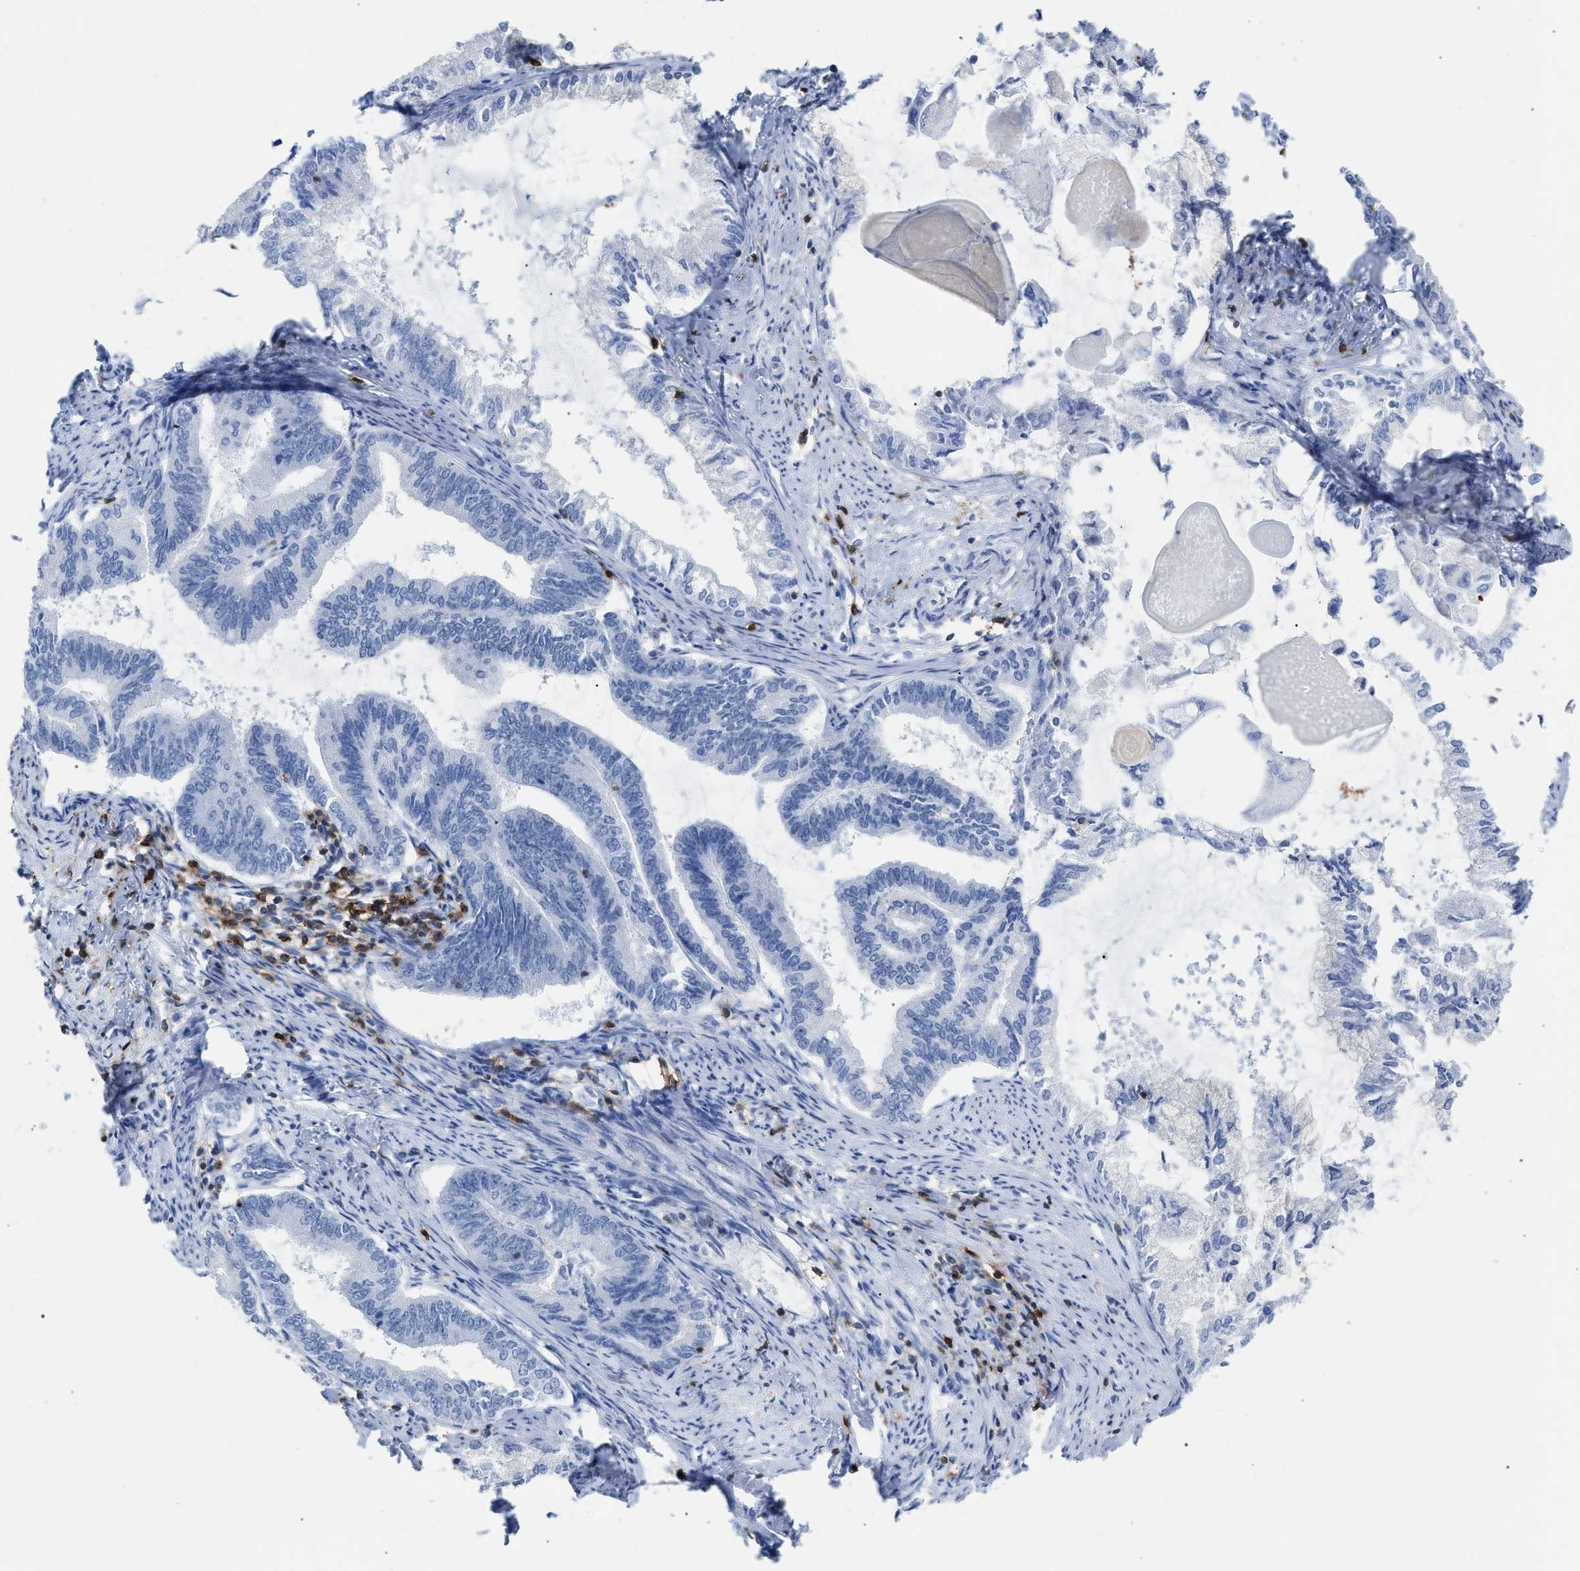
{"staining": {"intensity": "negative", "quantity": "none", "location": "none"}, "tissue": "endometrial cancer", "cell_type": "Tumor cells", "image_type": "cancer", "snomed": [{"axis": "morphology", "description": "Adenocarcinoma, NOS"}, {"axis": "topography", "description": "Endometrium"}], "caption": "An image of human endometrial adenocarcinoma is negative for staining in tumor cells.", "gene": "CD5", "patient": {"sex": "female", "age": 86}}